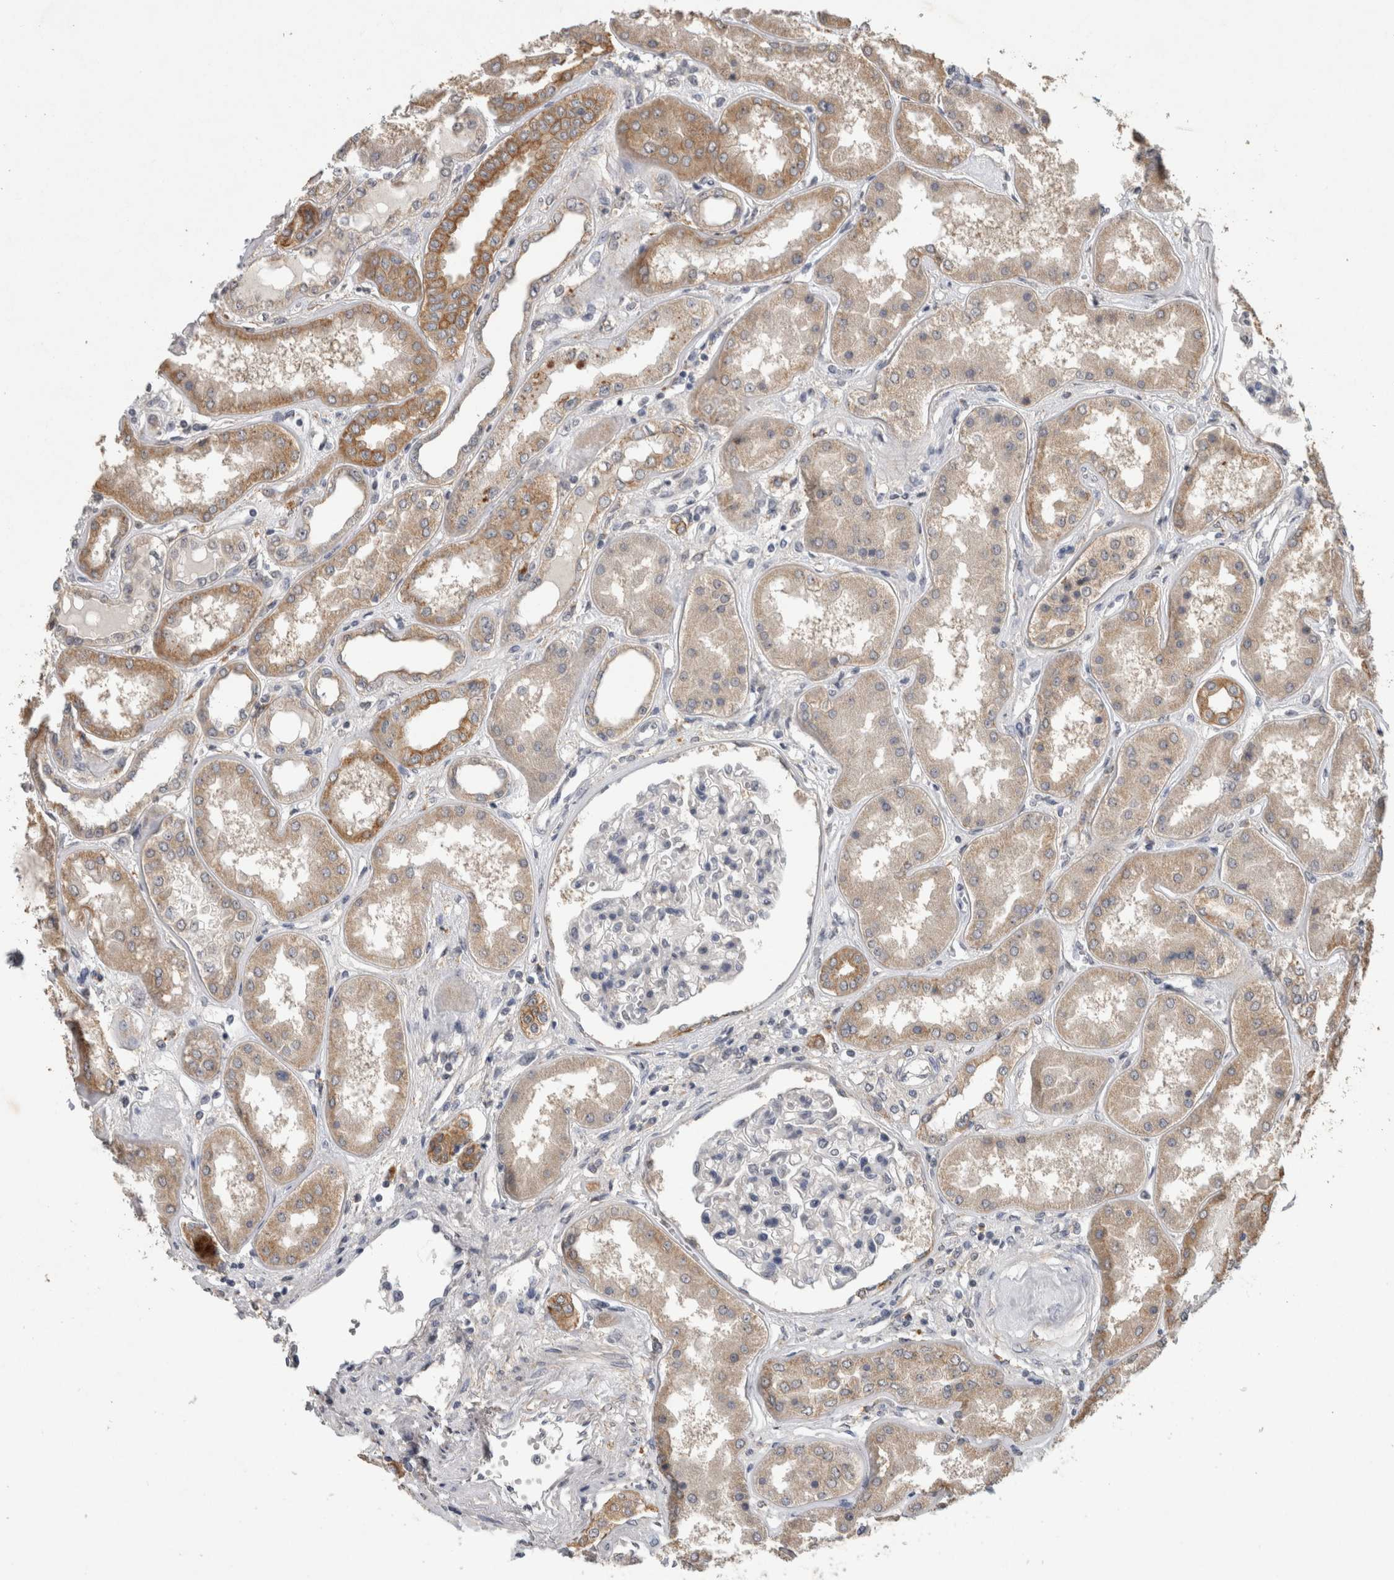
{"staining": {"intensity": "negative", "quantity": "none", "location": "none"}, "tissue": "kidney", "cell_type": "Cells in glomeruli", "image_type": "normal", "snomed": [{"axis": "morphology", "description": "Normal tissue, NOS"}, {"axis": "topography", "description": "Kidney"}], "caption": "This is an IHC photomicrograph of unremarkable kidney. There is no positivity in cells in glomeruli.", "gene": "RHPN1", "patient": {"sex": "female", "age": 56}}